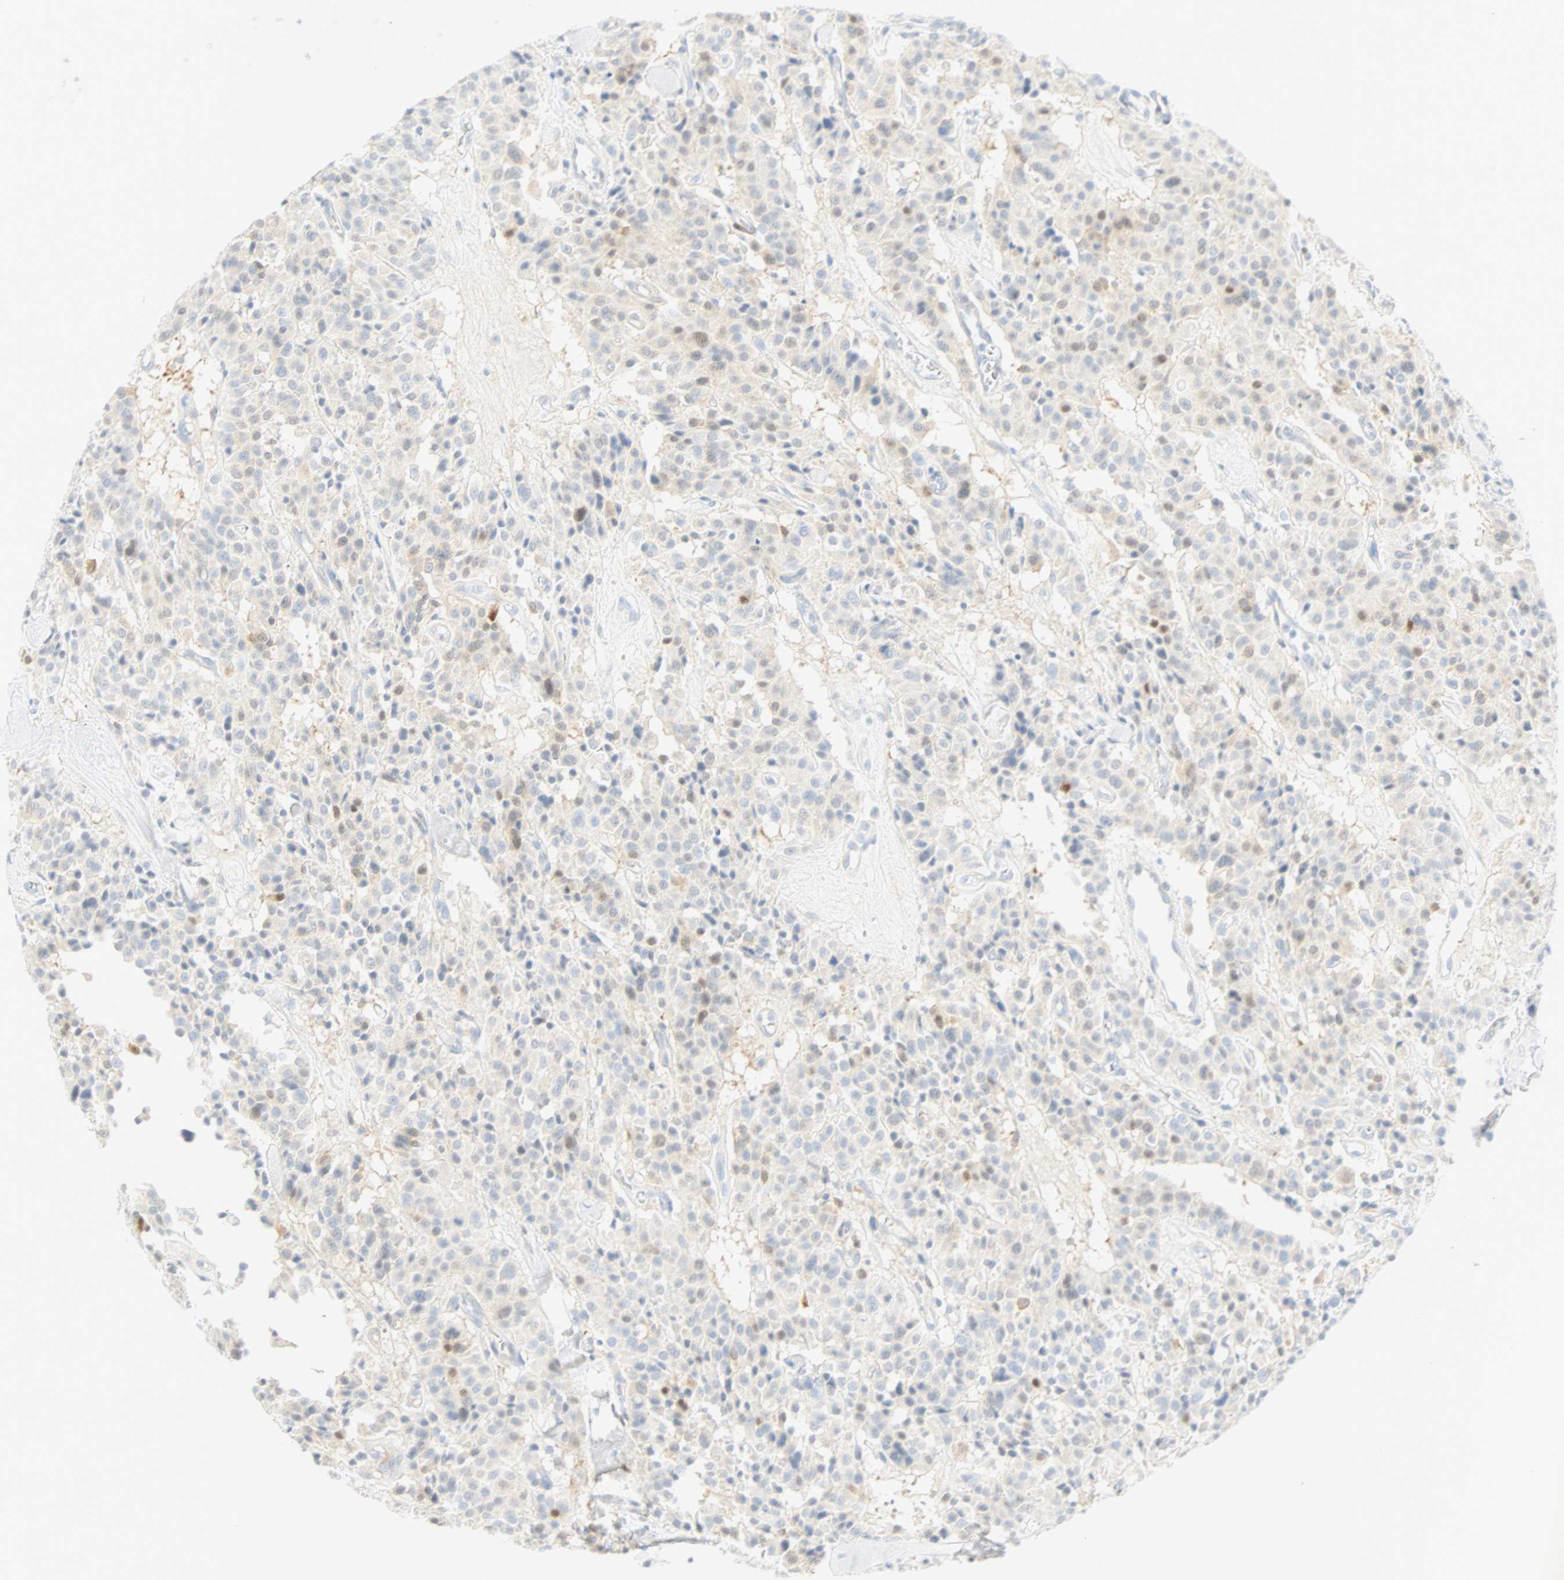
{"staining": {"intensity": "weak", "quantity": "<25%", "location": "cytoplasmic/membranous"}, "tissue": "carcinoid", "cell_type": "Tumor cells", "image_type": "cancer", "snomed": [{"axis": "morphology", "description": "Carcinoid, malignant, NOS"}, {"axis": "topography", "description": "Lung"}], "caption": "Immunohistochemical staining of malignant carcinoid shows no significant expression in tumor cells.", "gene": "SELENBP1", "patient": {"sex": "male", "age": 30}}